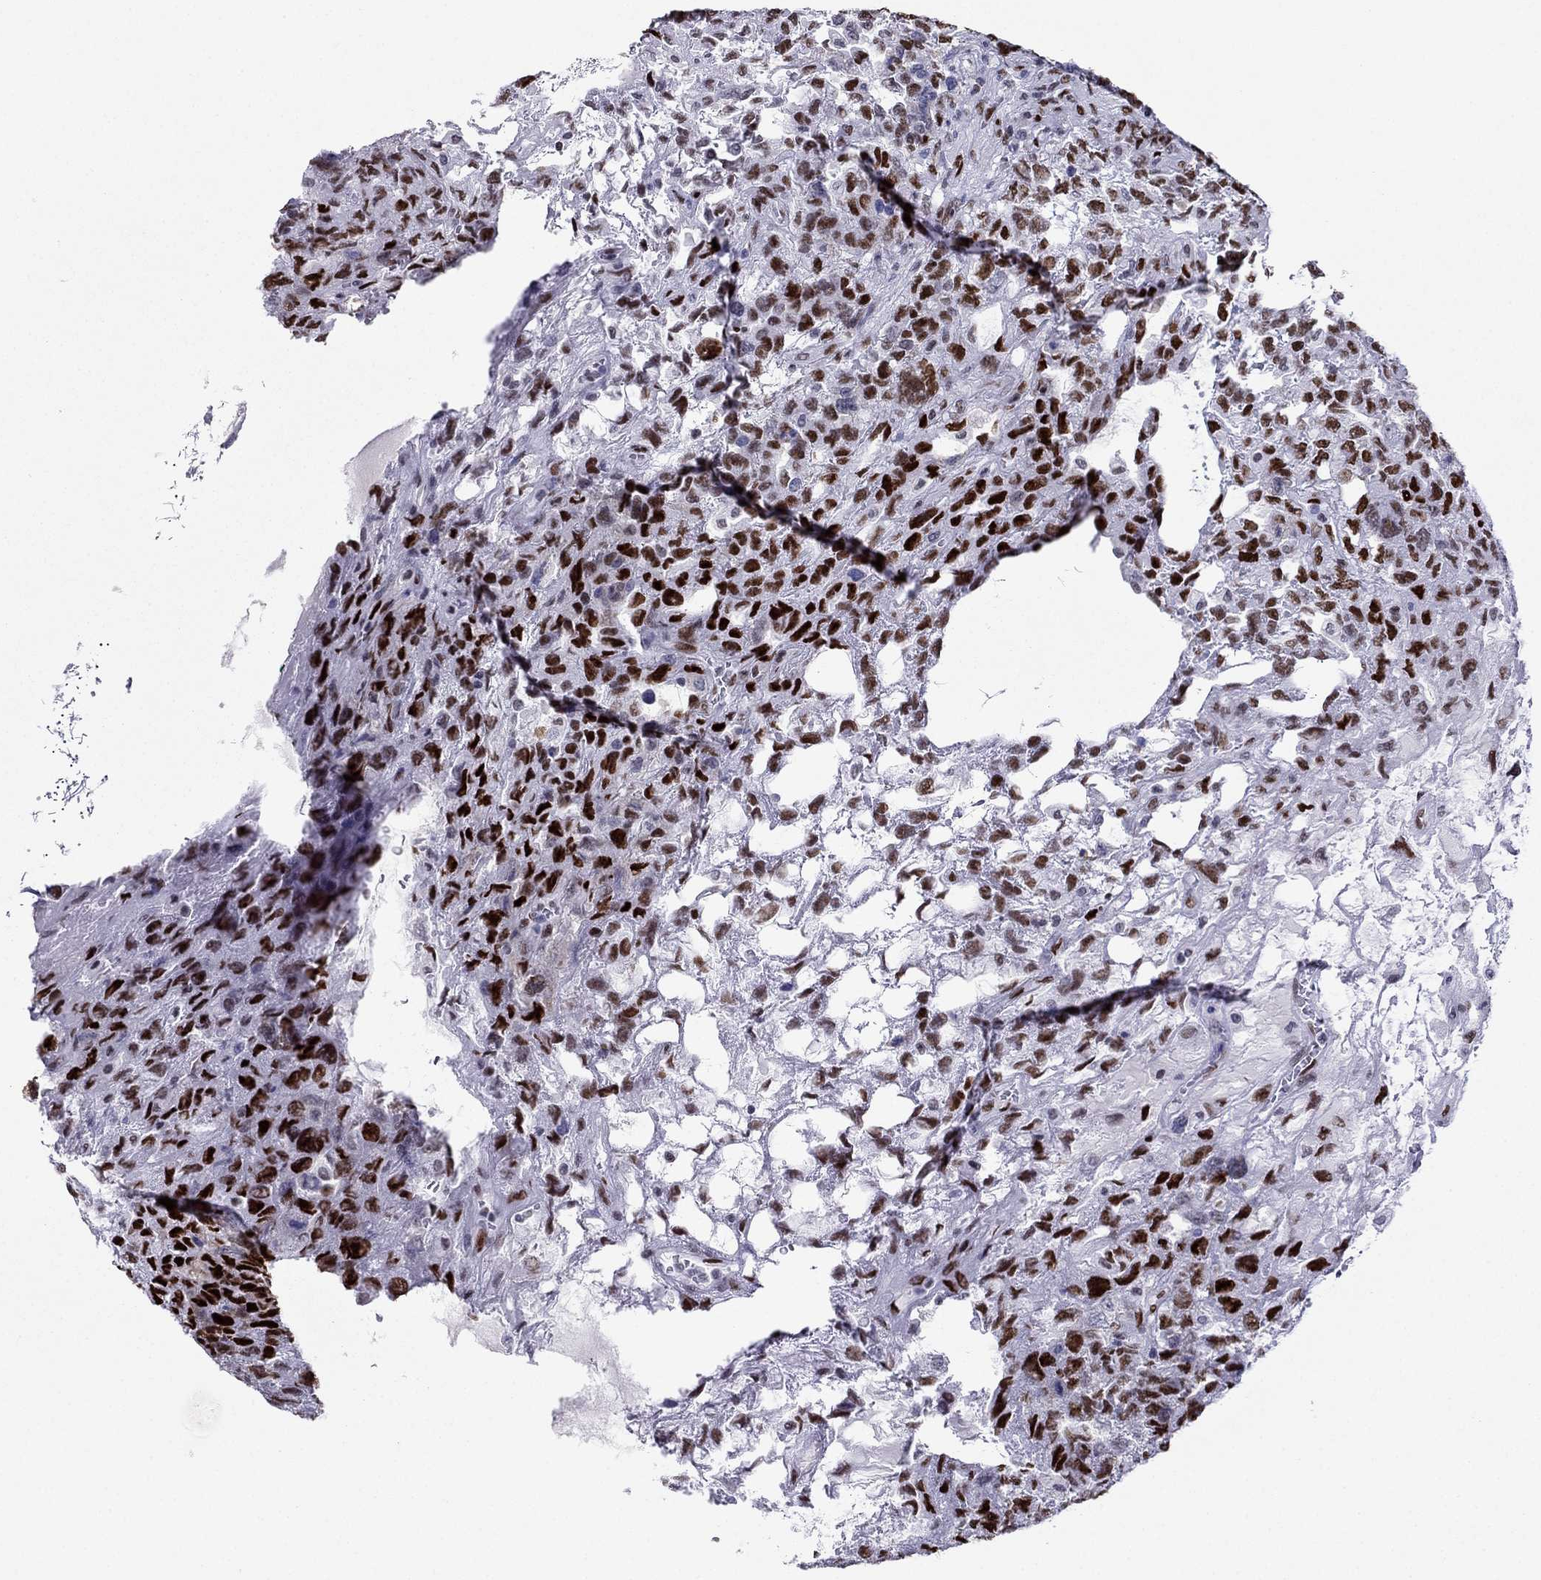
{"staining": {"intensity": "strong", "quantity": ">75%", "location": "nuclear"}, "tissue": "testis cancer", "cell_type": "Tumor cells", "image_type": "cancer", "snomed": [{"axis": "morphology", "description": "Seminoma, NOS"}, {"axis": "topography", "description": "Testis"}], "caption": "Human testis seminoma stained with a protein marker shows strong staining in tumor cells.", "gene": "PPM1G", "patient": {"sex": "male", "age": 52}}